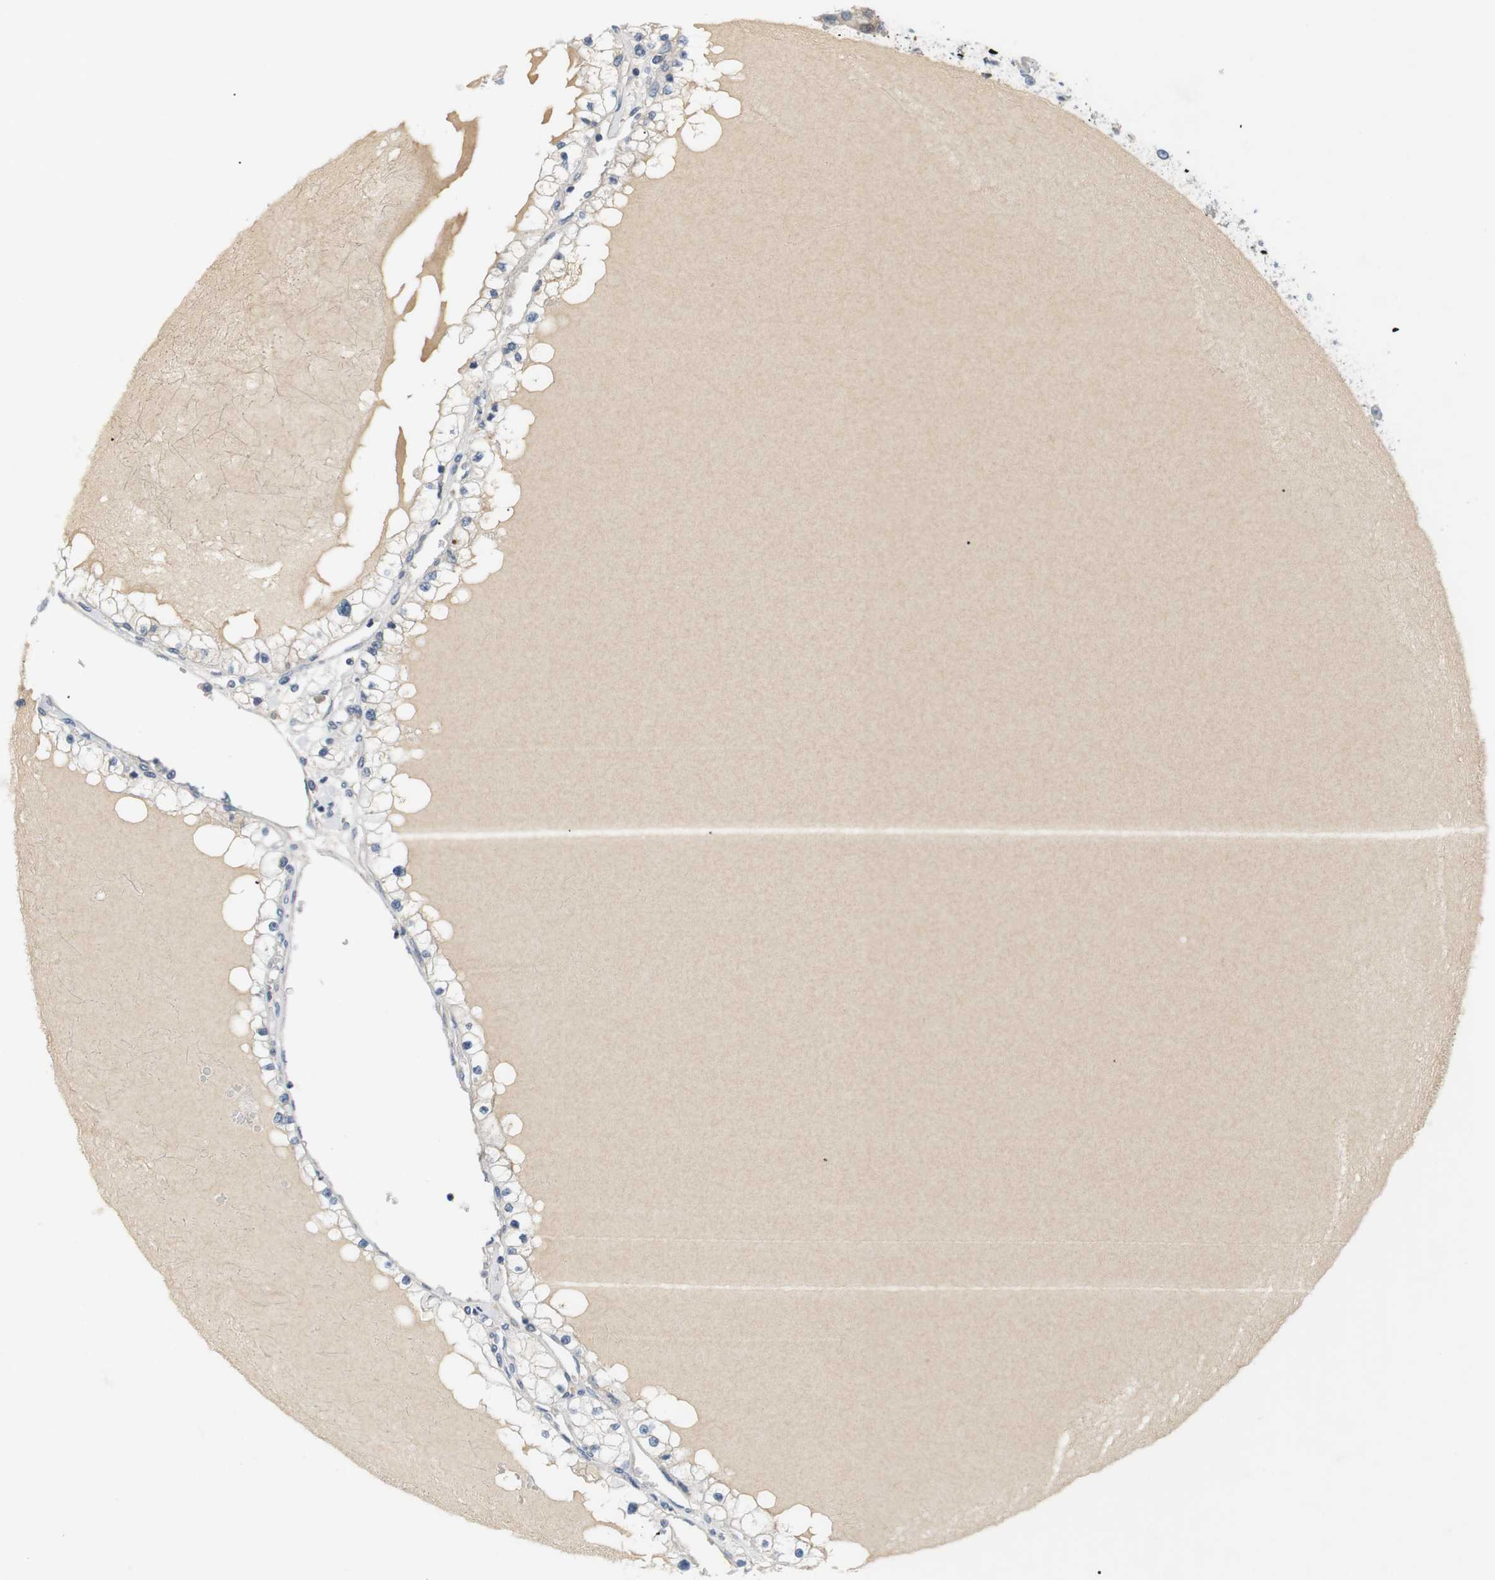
{"staining": {"intensity": "moderate", "quantity": "<25%", "location": "cytoplasmic/membranous"}, "tissue": "renal cancer", "cell_type": "Tumor cells", "image_type": "cancer", "snomed": [{"axis": "morphology", "description": "Adenocarcinoma, NOS"}, {"axis": "topography", "description": "Kidney"}], "caption": "Immunohistochemistry (IHC) (DAB) staining of human renal cancer (adenocarcinoma) demonstrates moderate cytoplasmic/membranous protein expression in about <25% of tumor cells. (IHC, brightfield microscopy, high magnification).", "gene": "EVA1C", "patient": {"sex": "male", "age": 68}}